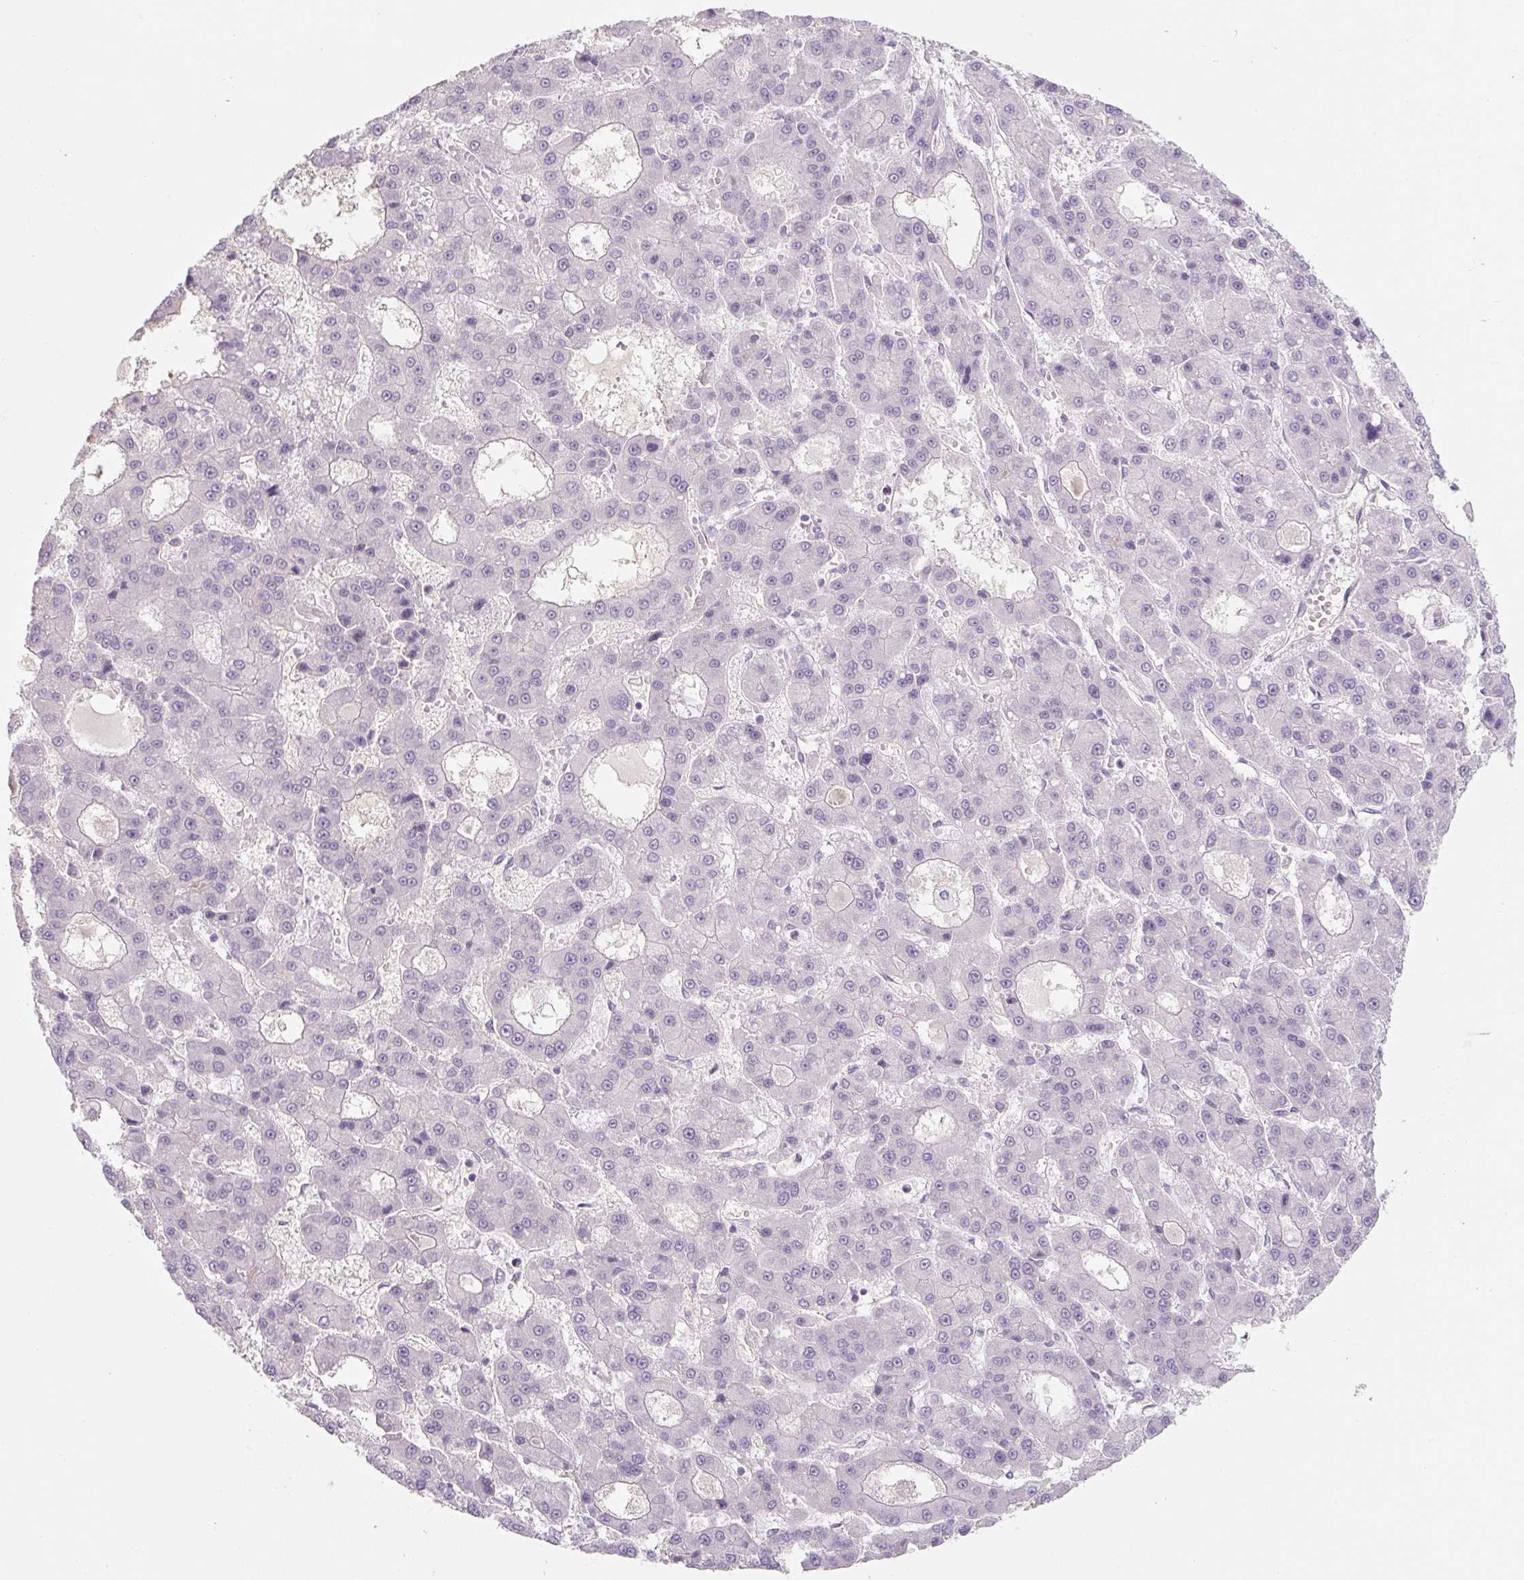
{"staining": {"intensity": "negative", "quantity": "none", "location": "none"}, "tissue": "liver cancer", "cell_type": "Tumor cells", "image_type": "cancer", "snomed": [{"axis": "morphology", "description": "Carcinoma, Hepatocellular, NOS"}, {"axis": "topography", "description": "Liver"}], "caption": "Liver cancer stained for a protein using IHC displays no staining tumor cells.", "gene": "PRM1", "patient": {"sex": "male", "age": 70}}